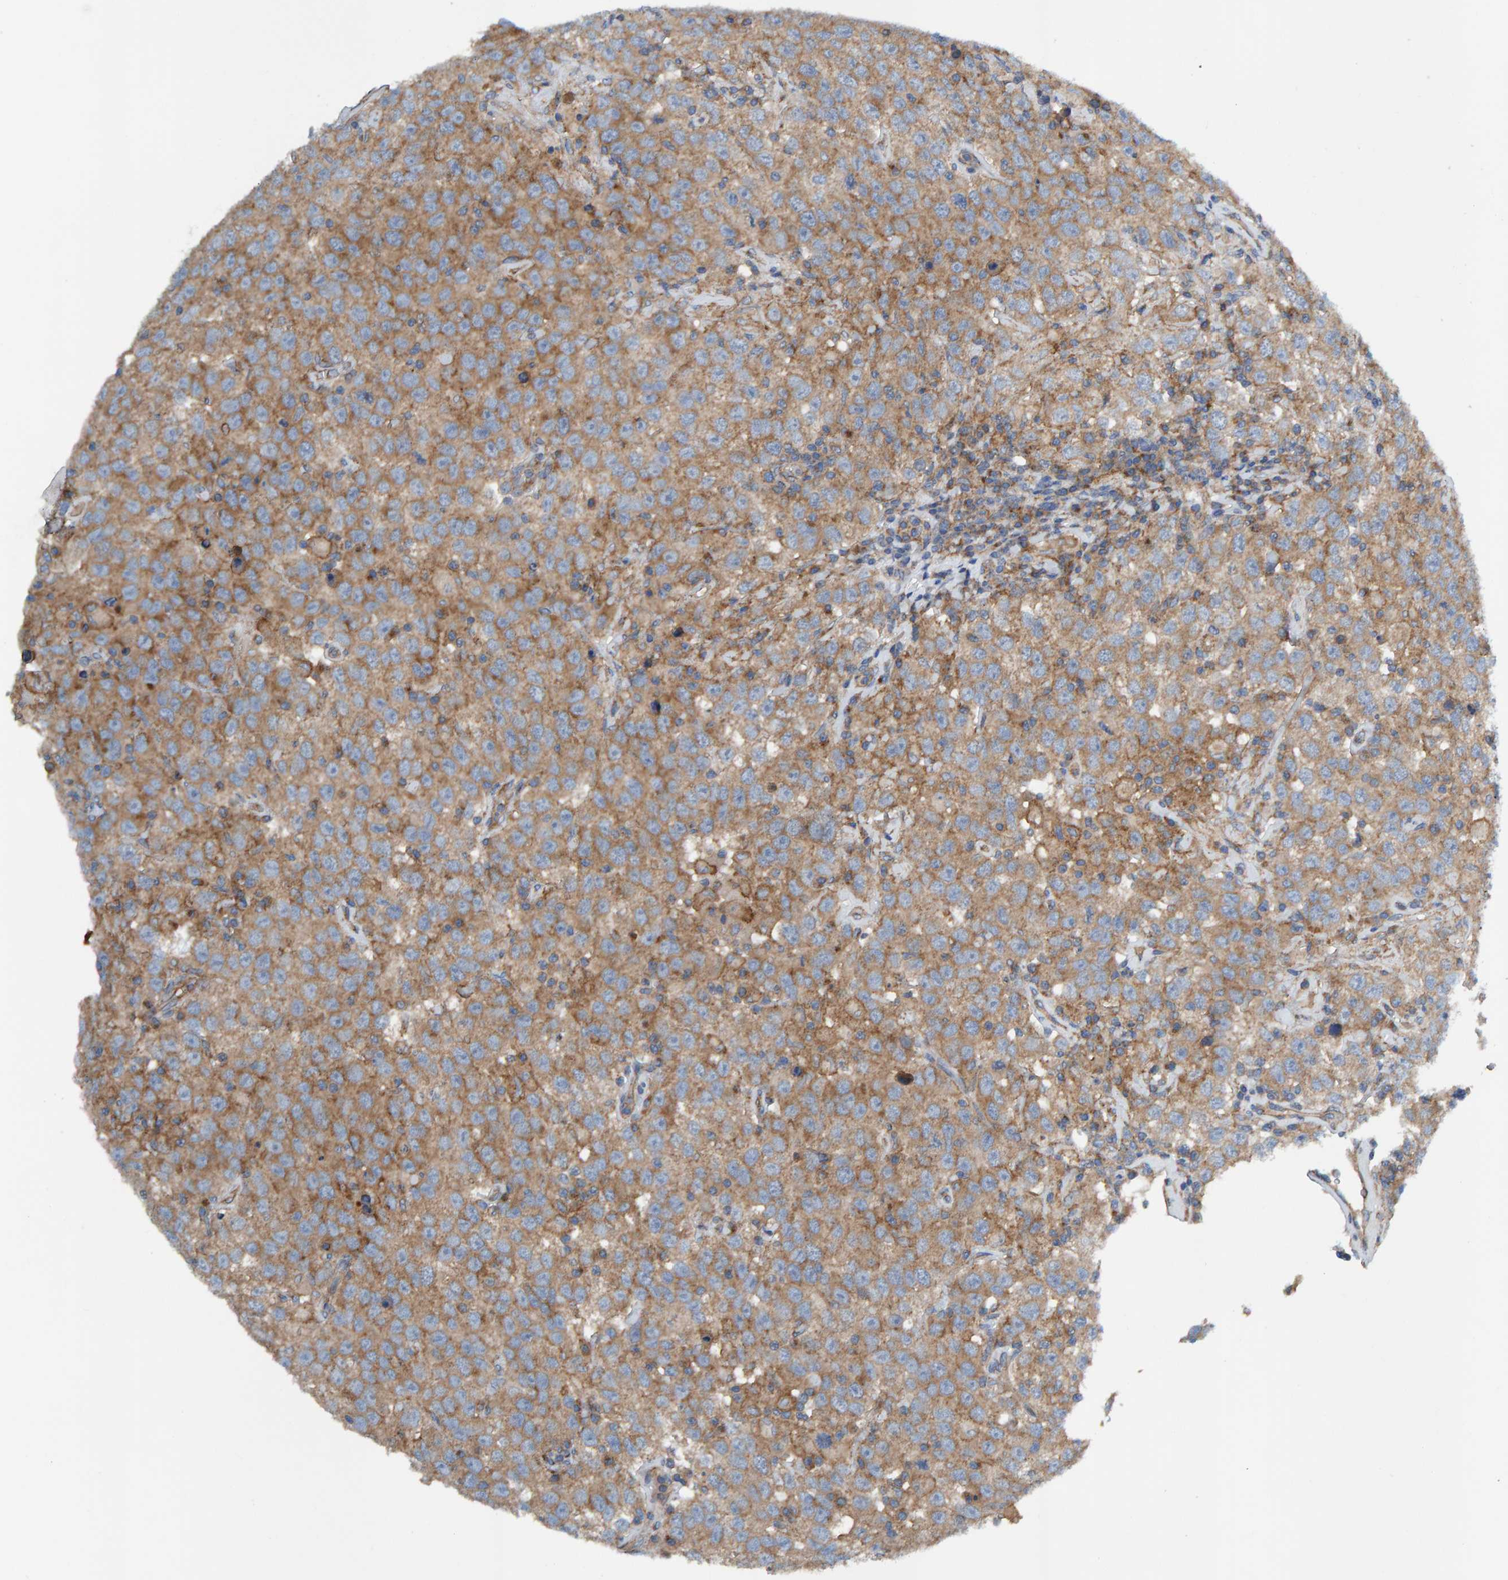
{"staining": {"intensity": "moderate", "quantity": ">75%", "location": "cytoplasmic/membranous"}, "tissue": "testis cancer", "cell_type": "Tumor cells", "image_type": "cancer", "snomed": [{"axis": "morphology", "description": "Seminoma, NOS"}, {"axis": "topography", "description": "Testis"}], "caption": "Immunohistochemical staining of human testis seminoma exhibits medium levels of moderate cytoplasmic/membranous protein staining in approximately >75% of tumor cells. The staining was performed using DAB (3,3'-diaminobenzidine) to visualize the protein expression in brown, while the nuclei were stained in blue with hematoxylin (Magnification: 20x).", "gene": "MKLN1", "patient": {"sex": "male", "age": 41}}